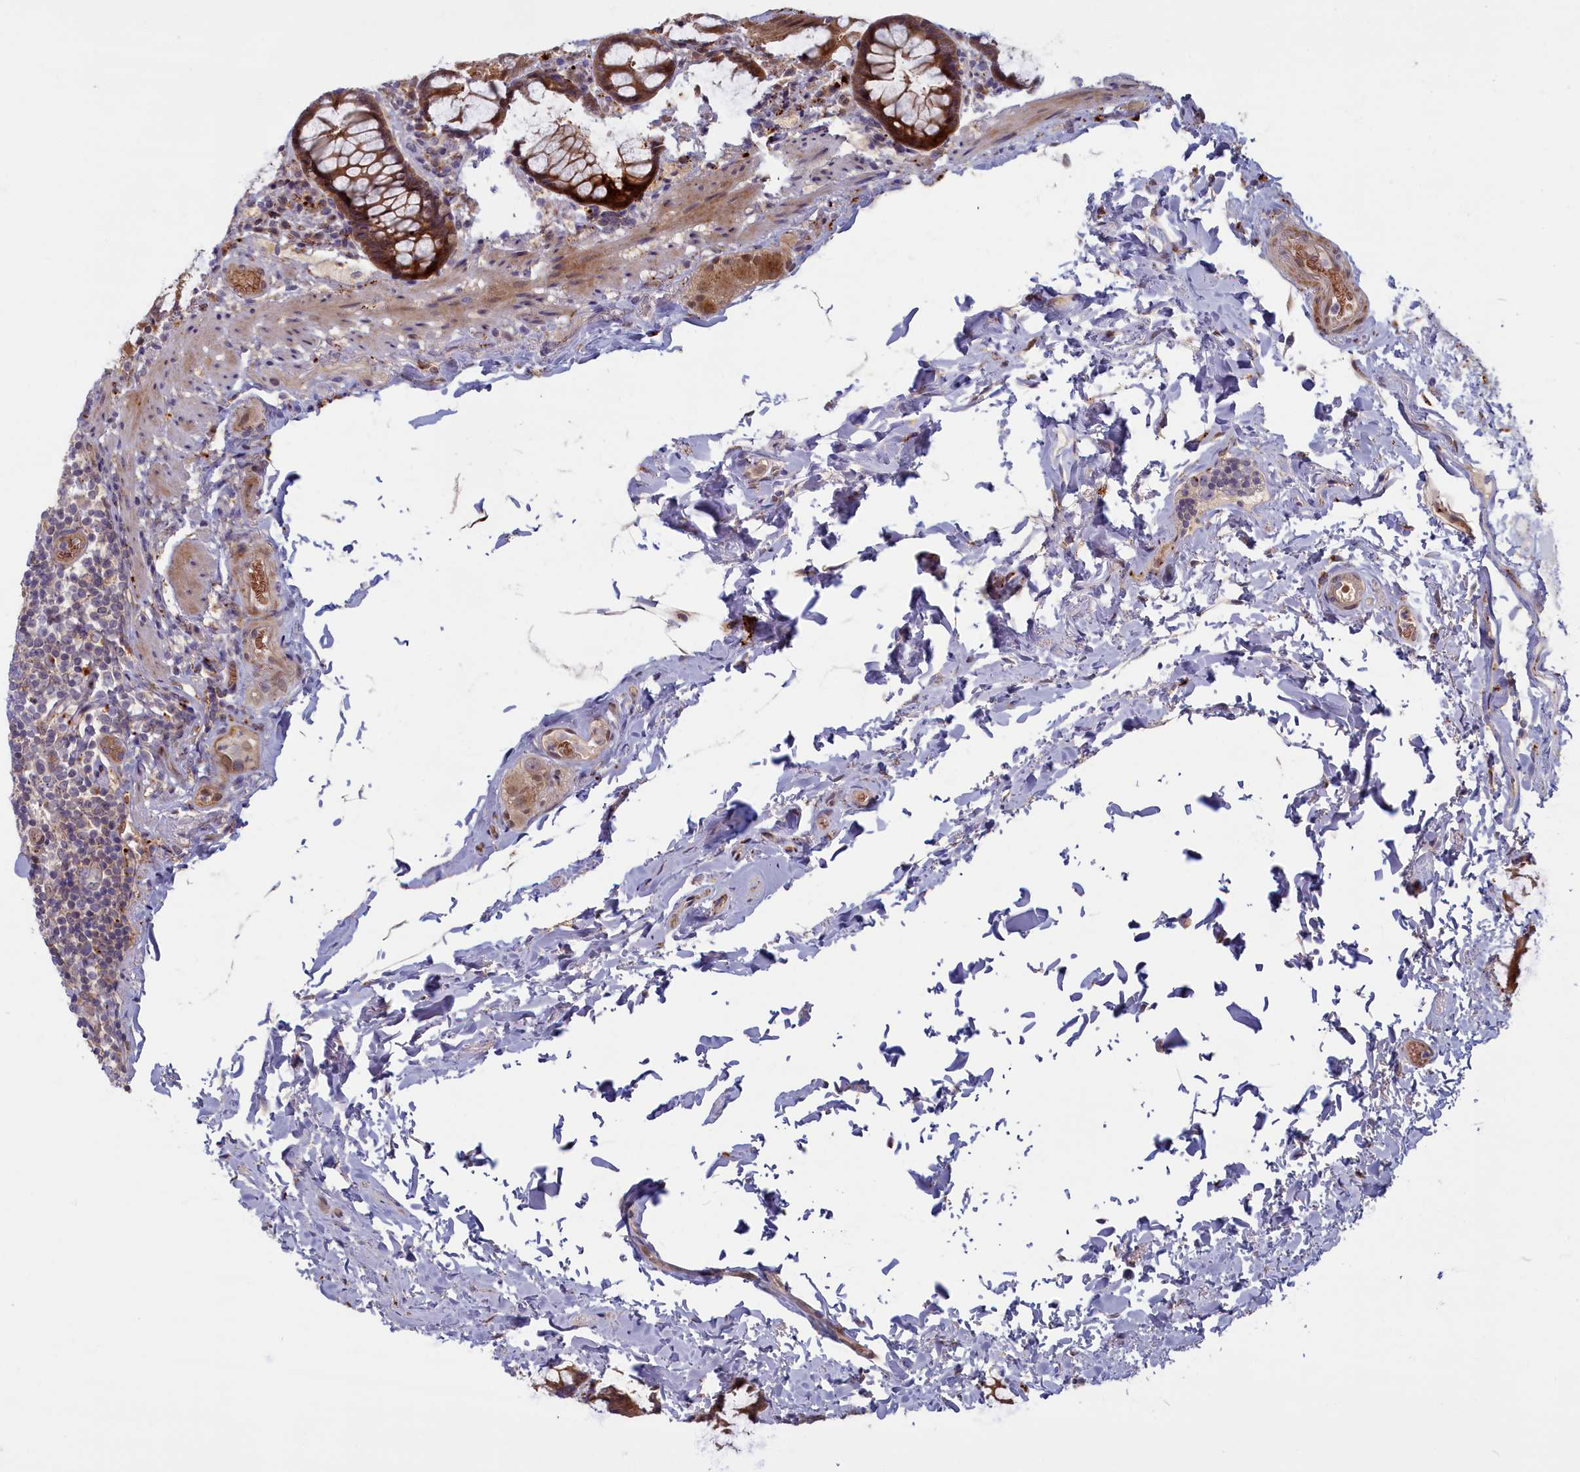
{"staining": {"intensity": "moderate", "quantity": ">75%", "location": "cytoplasmic/membranous"}, "tissue": "rectum", "cell_type": "Glandular cells", "image_type": "normal", "snomed": [{"axis": "morphology", "description": "Normal tissue, NOS"}, {"axis": "topography", "description": "Rectum"}], "caption": "Immunohistochemistry (DAB (3,3'-diaminobenzidine)) staining of benign rectum shows moderate cytoplasmic/membranous protein staining in approximately >75% of glandular cells. The protein is stained brown, and the nuclei are stained in blue (DAB (3,3'-diaminobenzidine) IHC with brightfield microscopy, high magnification).", "gene": "FCSK", "patient": {"sex": "male", "age": 83}}